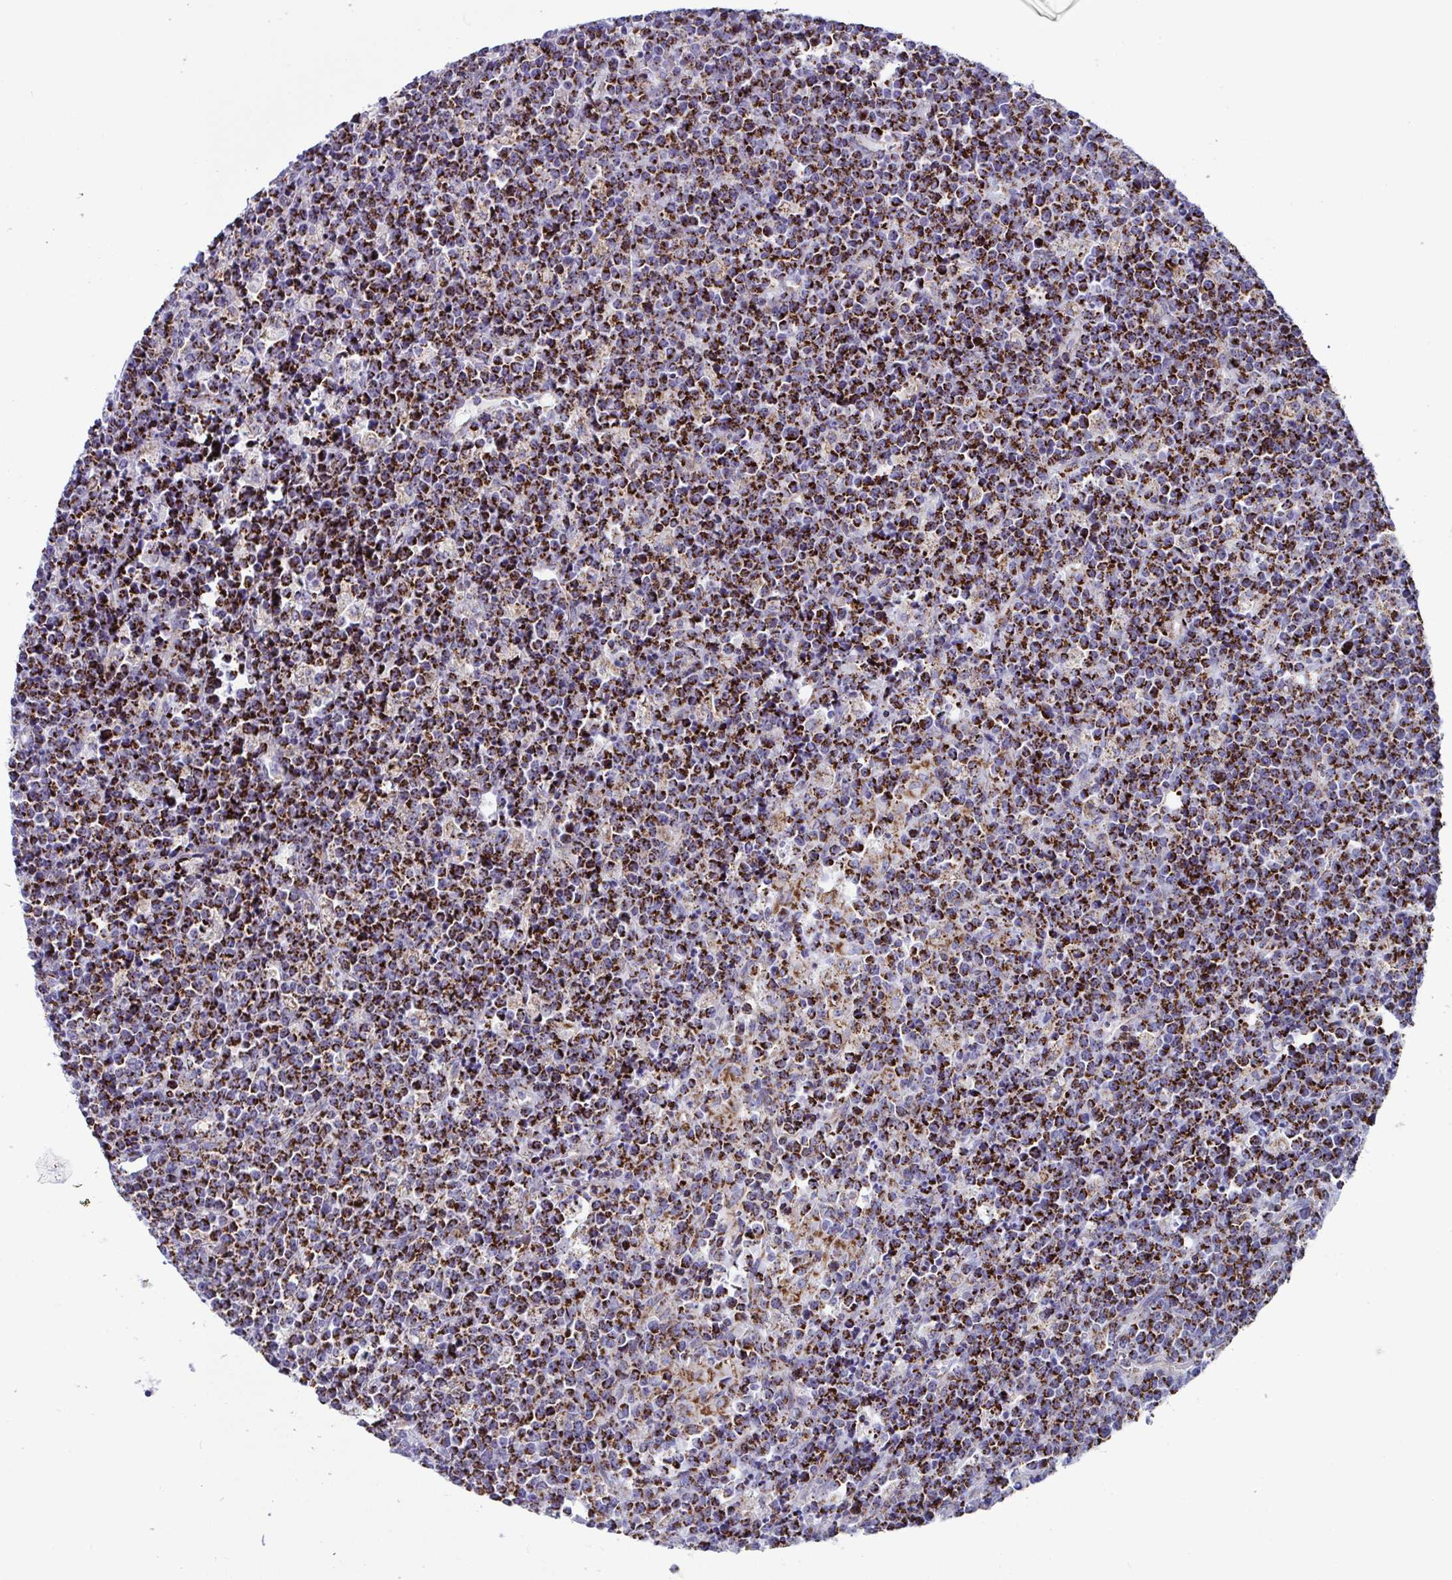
{"staining": {"intensity": "strong", "quantity": "25%-75%", "location": "cytoplasmic/membranous"}, "tissue": "lymphoma", "cell_type": "Tumor cells", "image_type": "cancer", "snomed": [{"axis": "morphology", "description": "Malignant lymphoma, non-Hodgkin's type, High grade"}, {"axis": "topography", "description": "Ovary"}], "caption": "Human lymphoma stained with a protein marker demonstrates strong staining in tumor cells.", "gene": "ATP5MJ", "patient": {"sex": "female", "age": 56}}